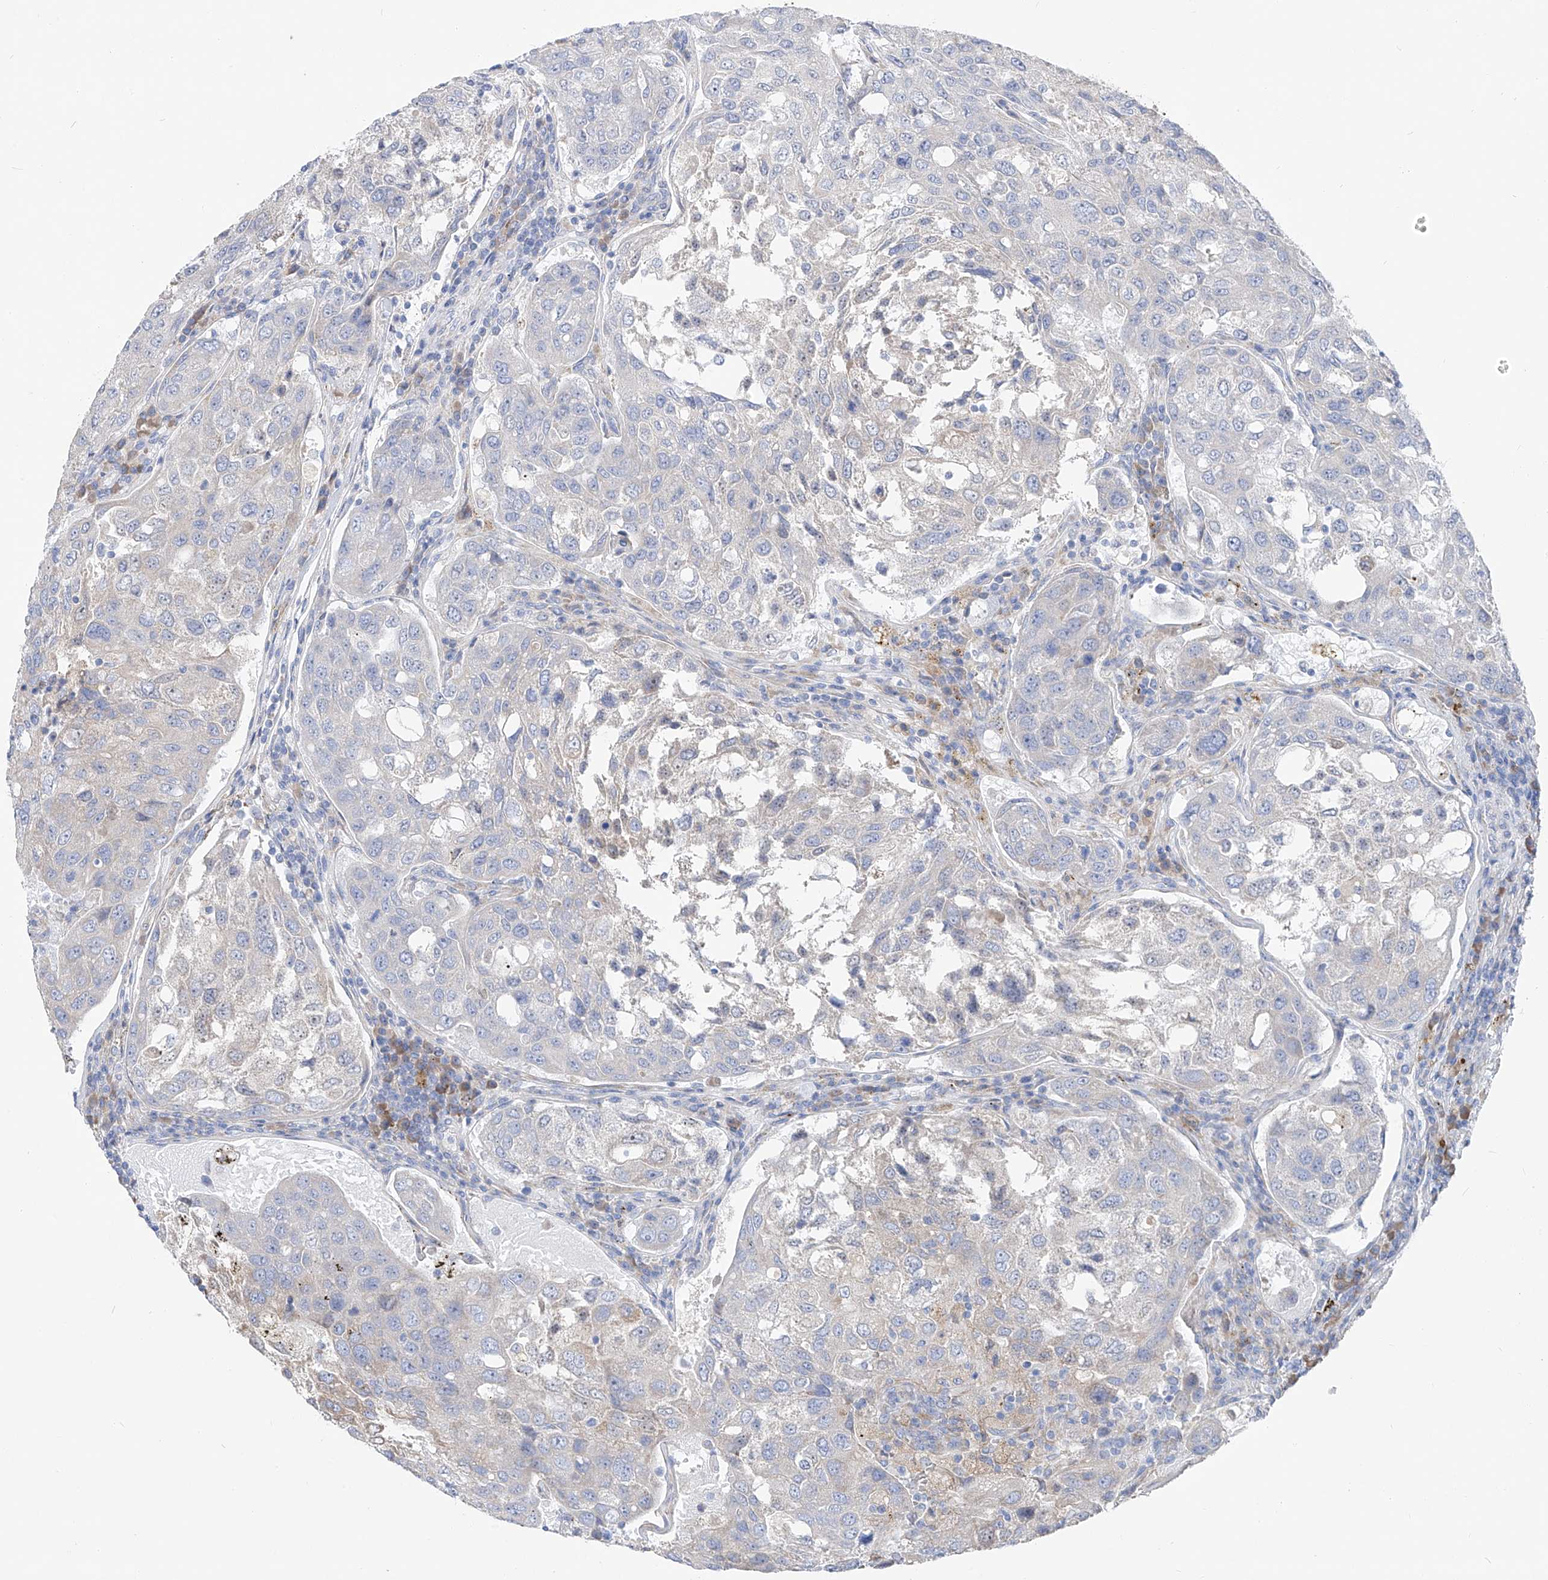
{"staining": {"intensity": "negative", "quantity": "none", "location": "none"}, "tissue": "urothelial cancer", "cell_type": "Tumor cells", "image_type": "cancer", "snomed": [{"axis": "morphology", "description": "Urothelial carcinoma, High grade"}, {"axis": "topography", "description": "Lymph node"}, {"axis": "topography", "description": "Urinary bladder"}], "caption": "Immunohistochemistry (IHC) photomicrograph of neoplastic tissue: human urothelial cancer stained with DAB reveals no significant protein expression in tumor cells.", "gene": "UFL1", "patient": {"sex": "male", "age": 51}}